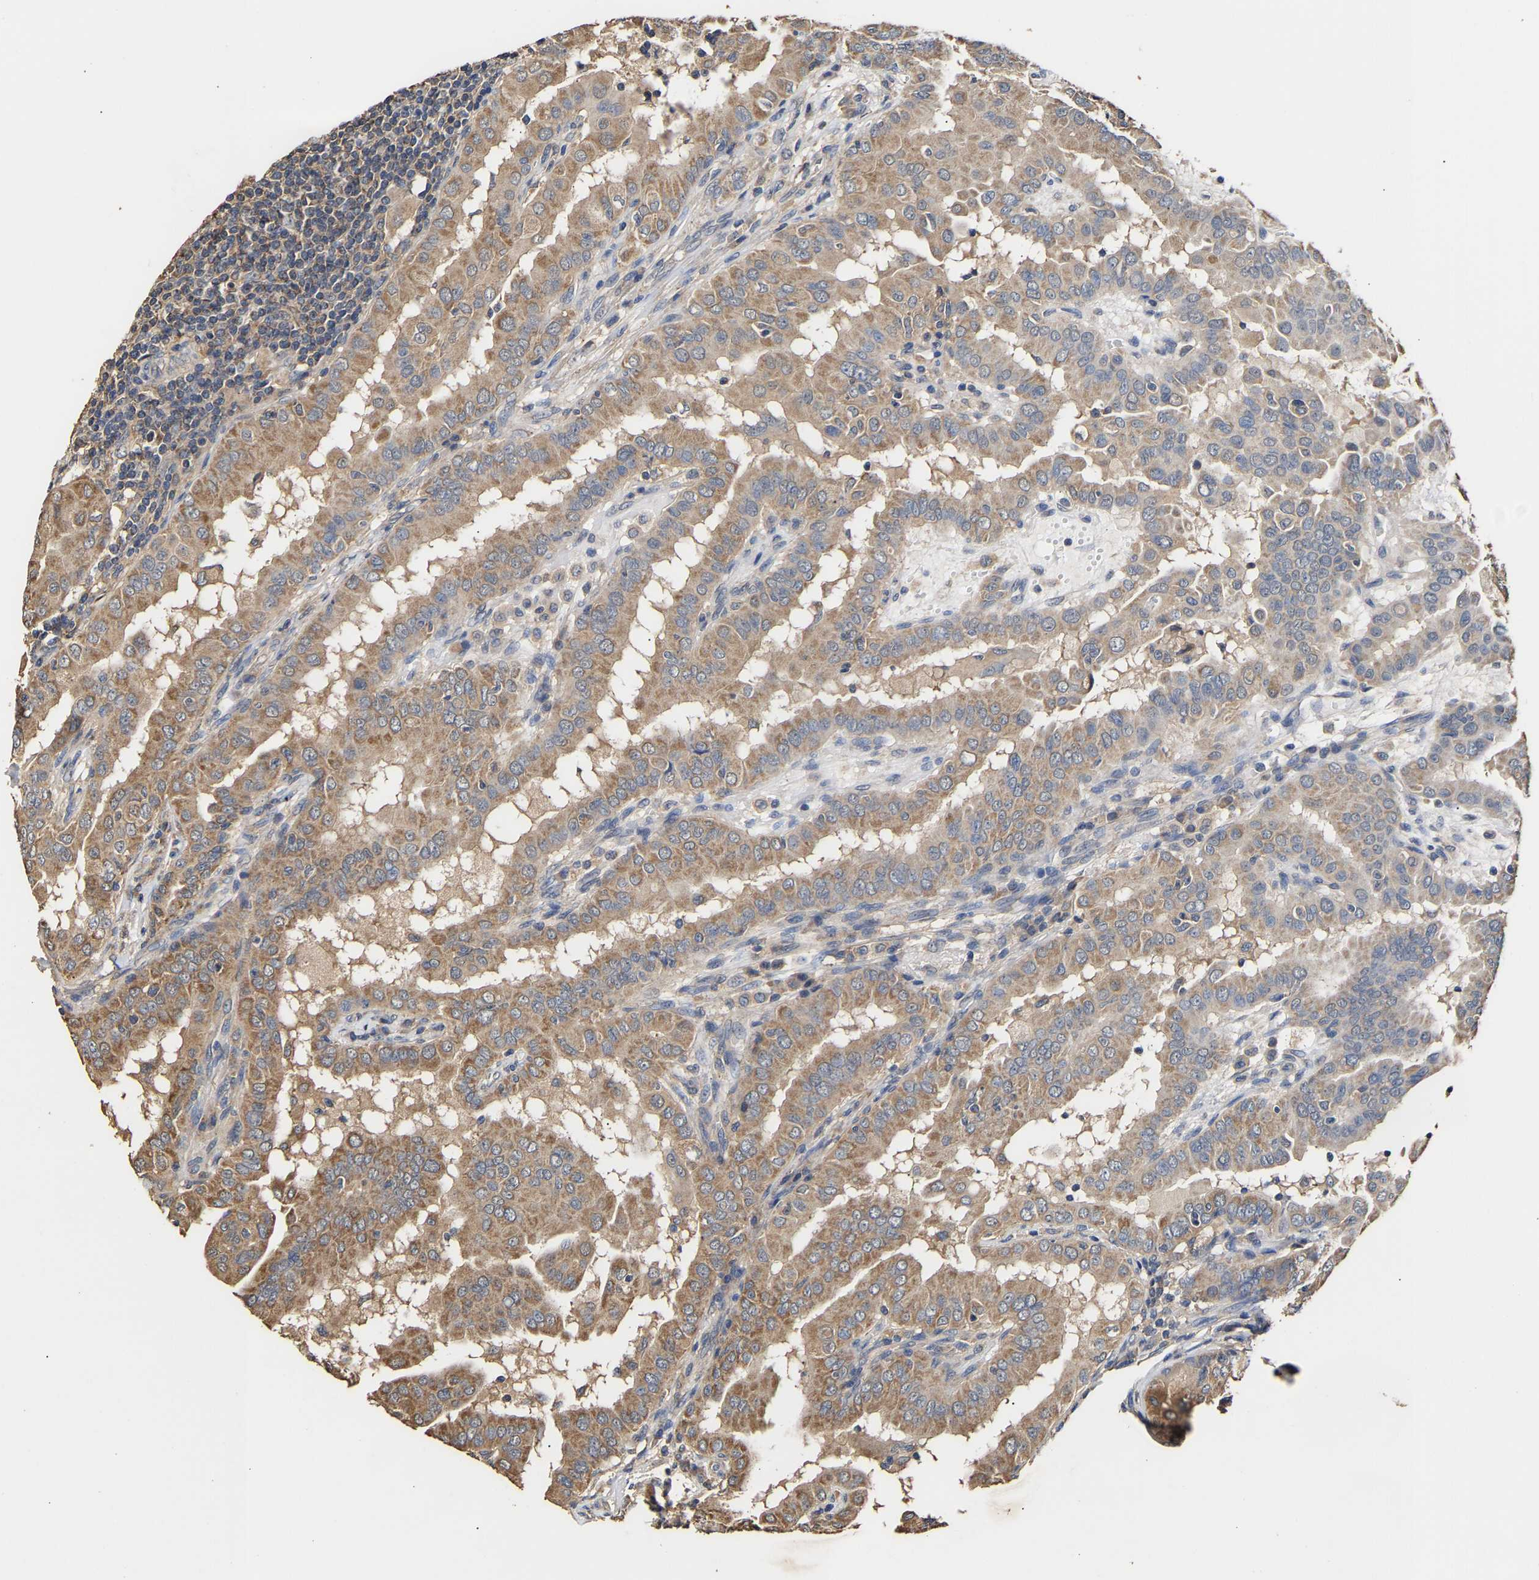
{"staining": {"intensity": "moderate", "quantity": ">75%", "location": "cytoplasmic/membranous"}, "tissue": "thyroid cancer", "cell_type": "Tumor cells", "image_type": "cancer", "snomed": [{"axis": "morphology", "description": "Papillary adenocarcinoma, NOS"}, {"axis": "topography", "description": "Thyroid gland"}], "caption": "IHC image of human thyroid cancer stained for a protein (brown), which shows medium levels of moderate cytoplasmic/membranous positivity in approximately >75% of tumor cells.", "gene": "ZNF26", "patient": {"sex": "male", "age": 33}}